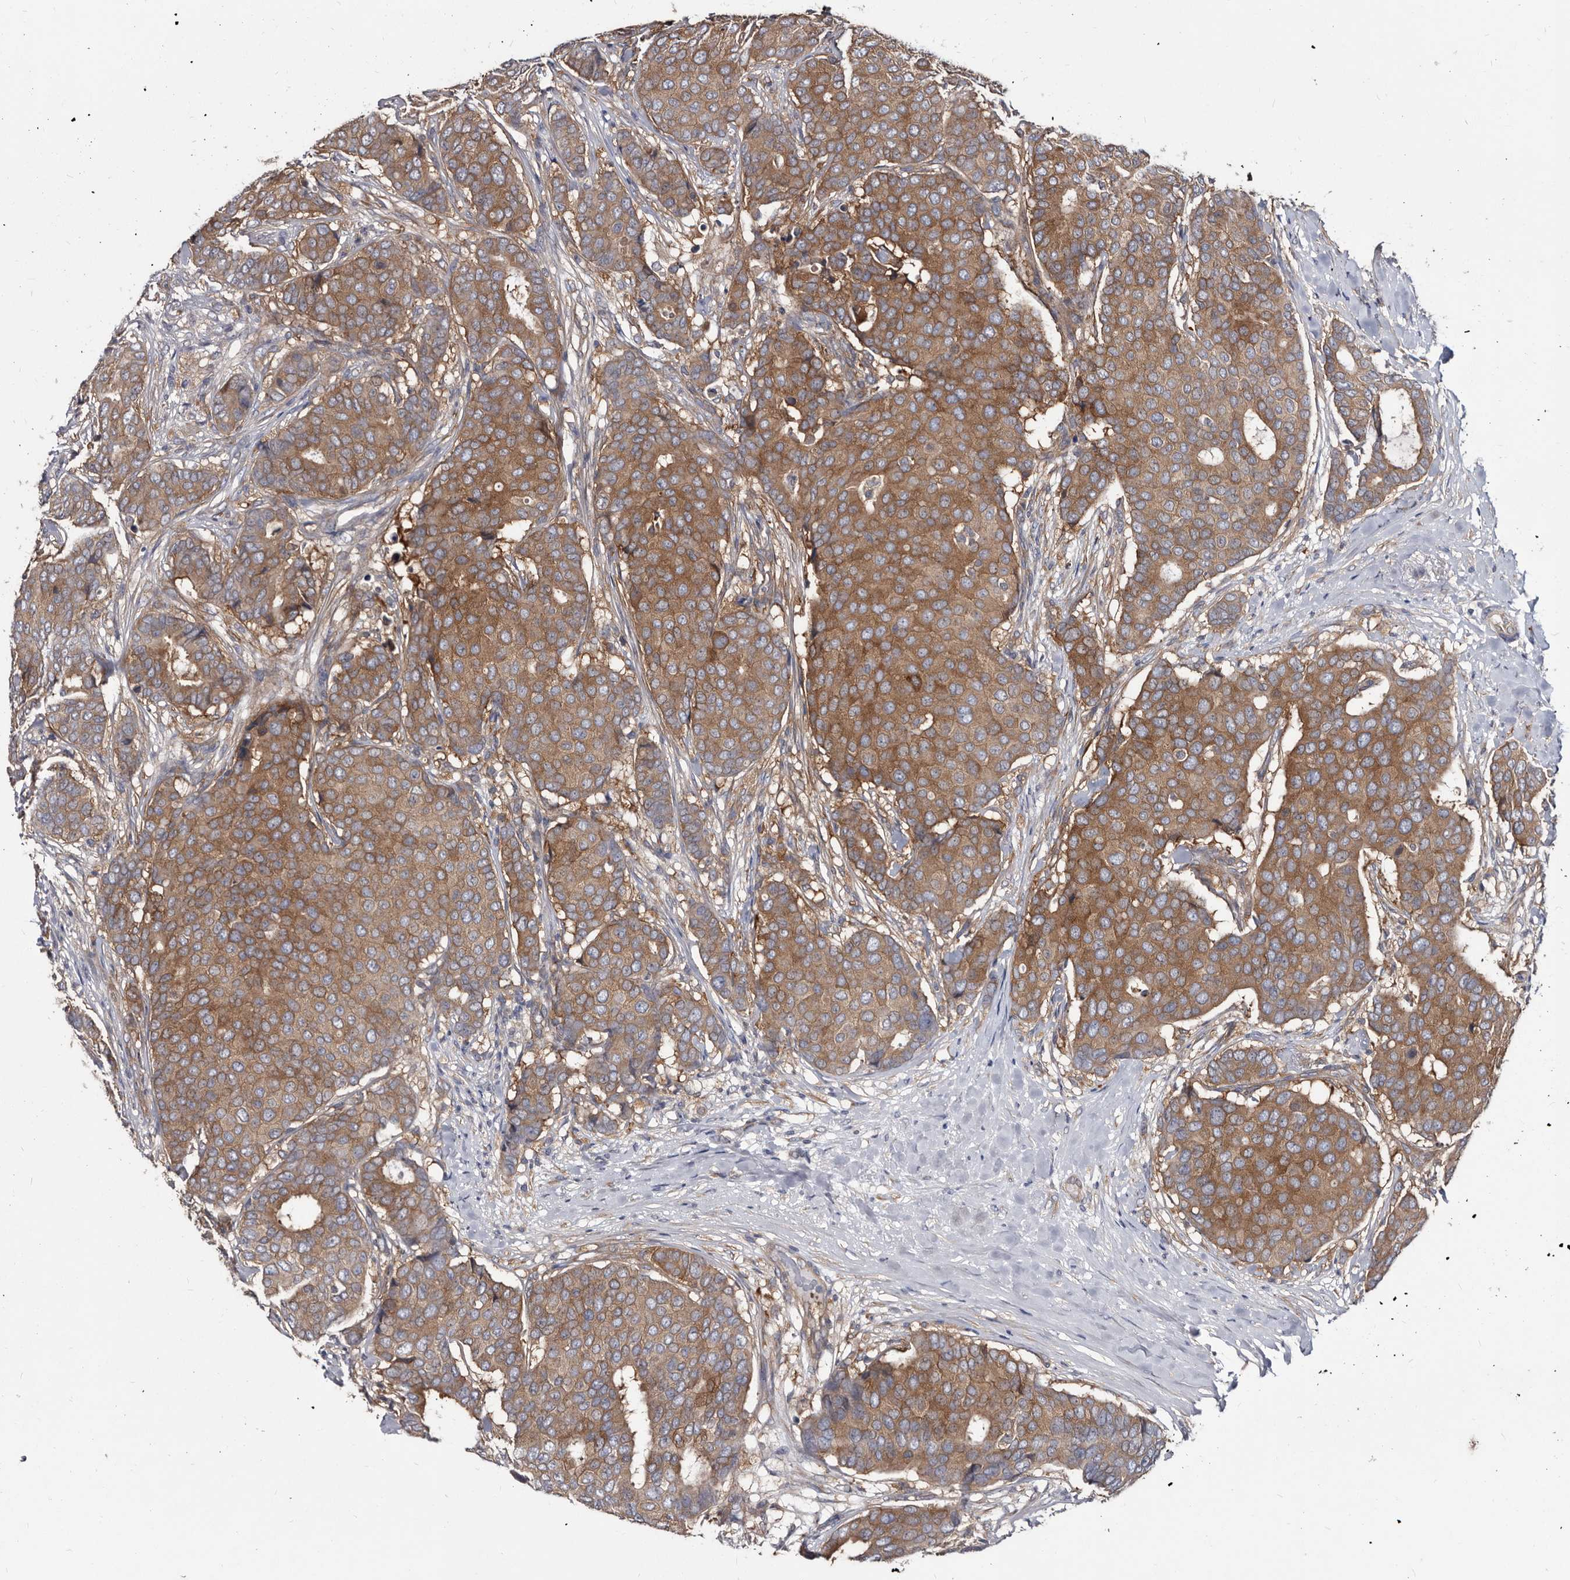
{"staining": {"intensity": "moderate", "quantity": ">75%", "location": "cytoplasmic/membranous"}, "tissue": "breast cancer", "cell_type": "Tumor cells", "image_type": "cancer", "snomed": [{"axis": "morphology", "description": "Duct carcinoma"}, {"axis": "topography", "description": "Breast"}], "caption": "Tumor cells demonstrate moderate cytoplasmic/membranous positivity in approximately >75% of cells in breast cancer (intraductal carcinoma).", "gene": "ABCF2", "patient": {"sex": "female", "age": 75}}